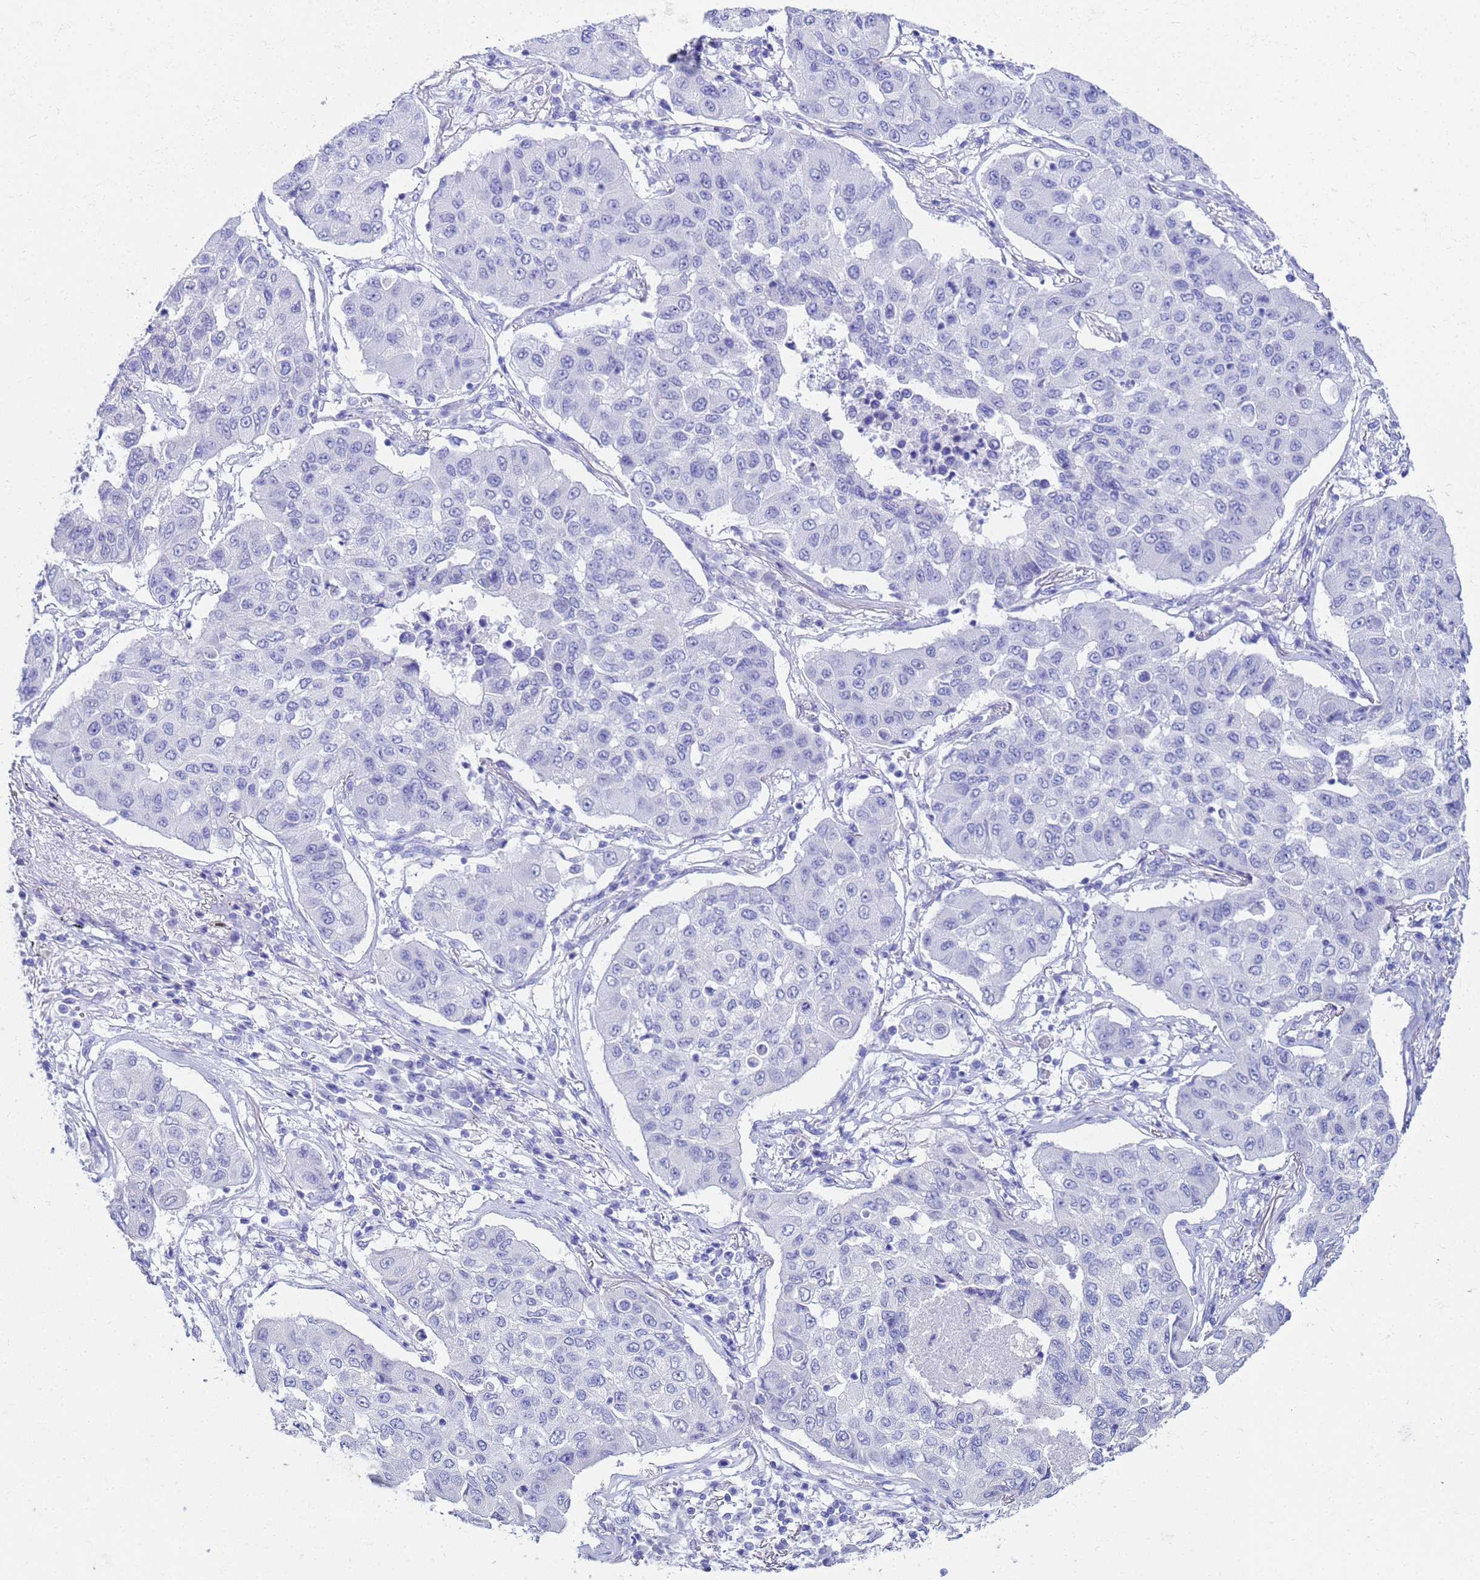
{"staining": {"intensity": "negative", "quantity": "none", "location": "none"}, "tissue": "lung cancer", "cell_type": "Tumor cells", "image_type": "cancer", "snomed": [{"axis": "morphology", "description": "Squamous cell carcinoma, NOS"}, {"axis": "topography", "description": "Lung"}], "caption": "Image shows no protein staining in tumor cells of lung cancer tissue. (DAB immunohistochemistry with hematoxylin counter stain).", "gene": "CKB", "patient": {"sex": "male", "age": 74}}